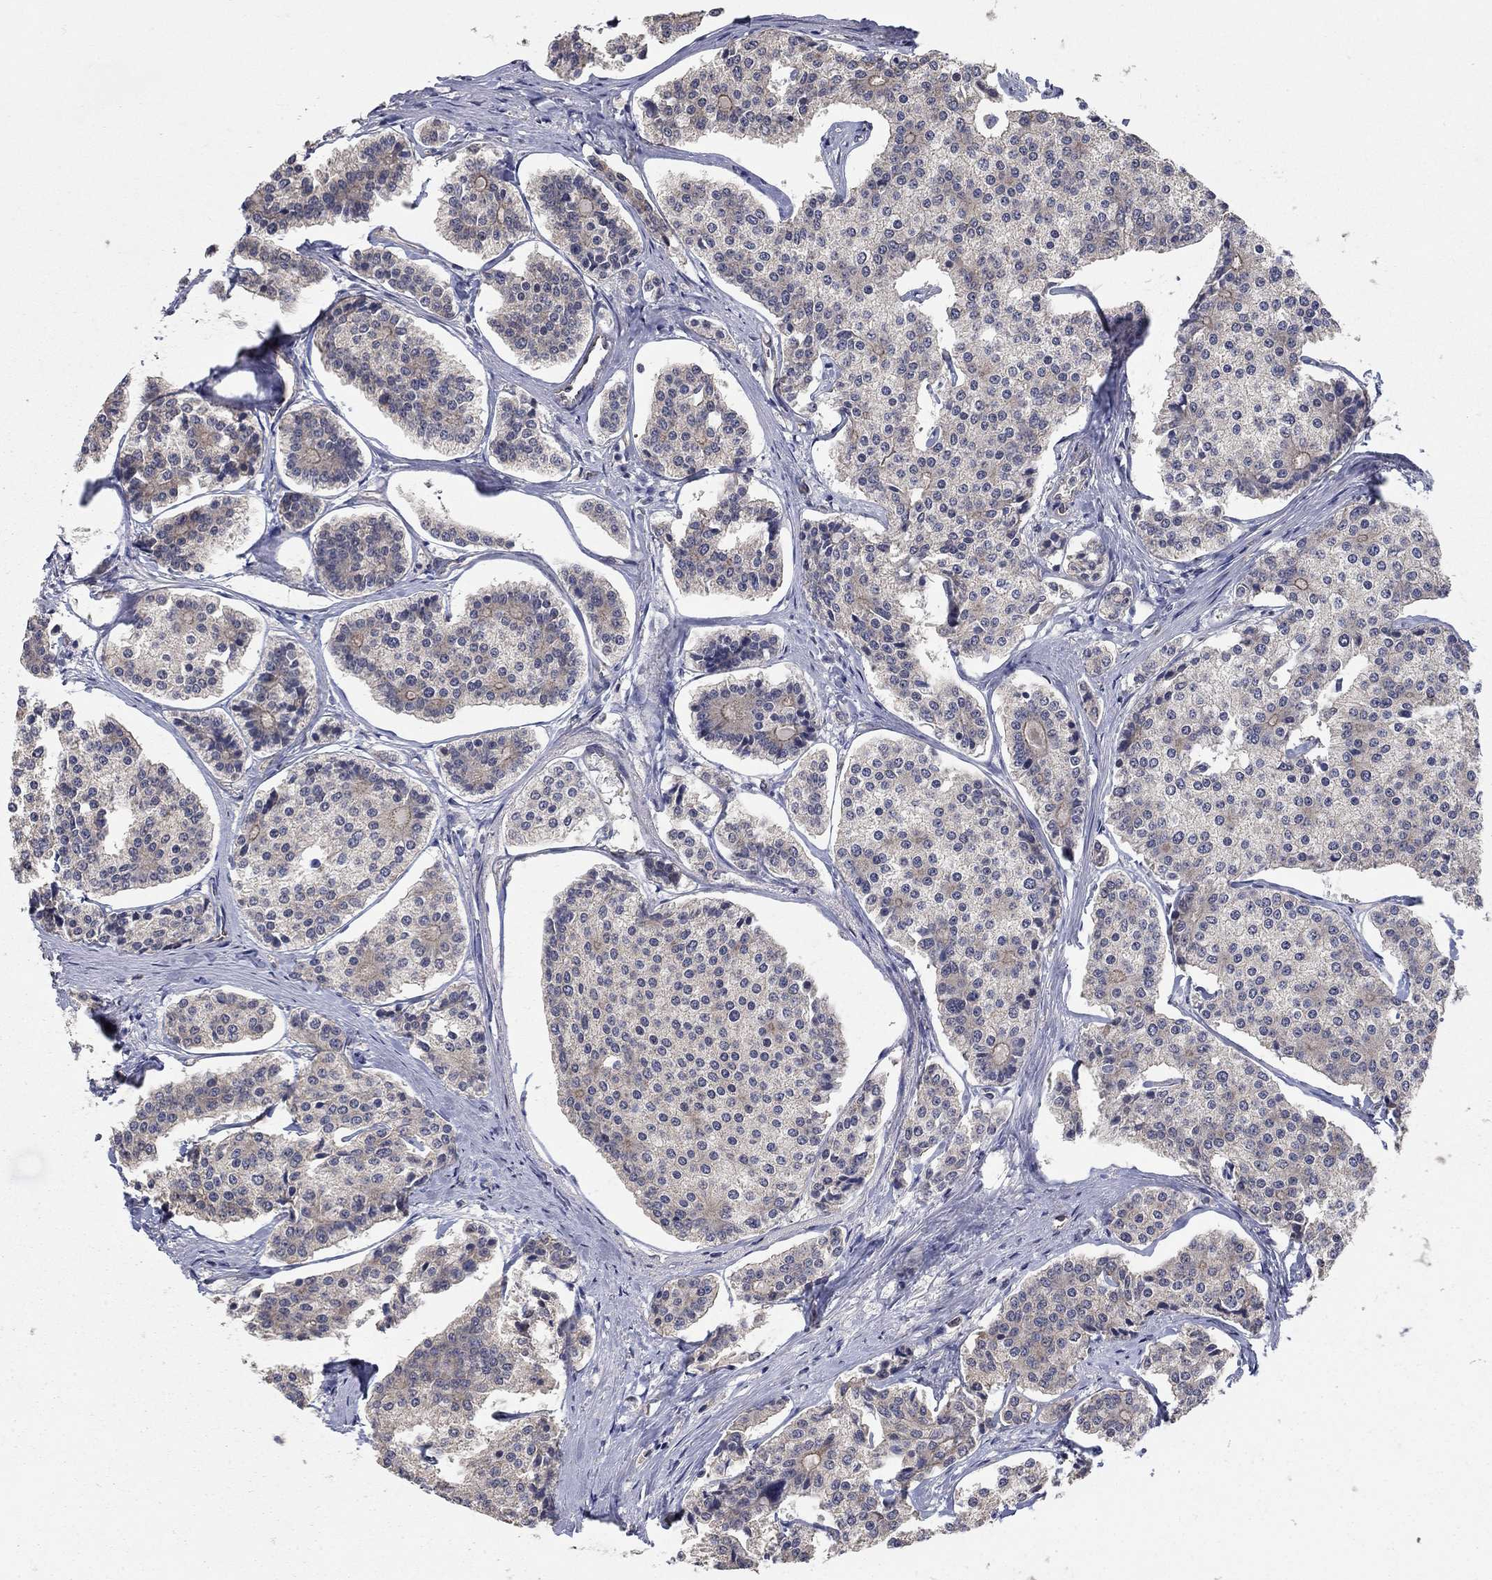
{"staining": {"intensity": "weak", "quantity": "25%-75%", "location": "cytoplasmic/membranous"}, "tissue": "carcinoid", "cell_type": "Tumor cells", "image_type": "cancer", "snomed": [{"axis": "morphology", "description": "Carcinoid, malignant, NOS"}, {"axis": "topography", "description": "Small intestine"}], "caption": "Brown immunohistochemical staining in human carcinoid (malignant) reveals weak cytoplasmic/membranous staining in approximately 25%-75% of tumor cells.", "gene": "WASF3", "patient": {"sex": "female", "age": 65}}